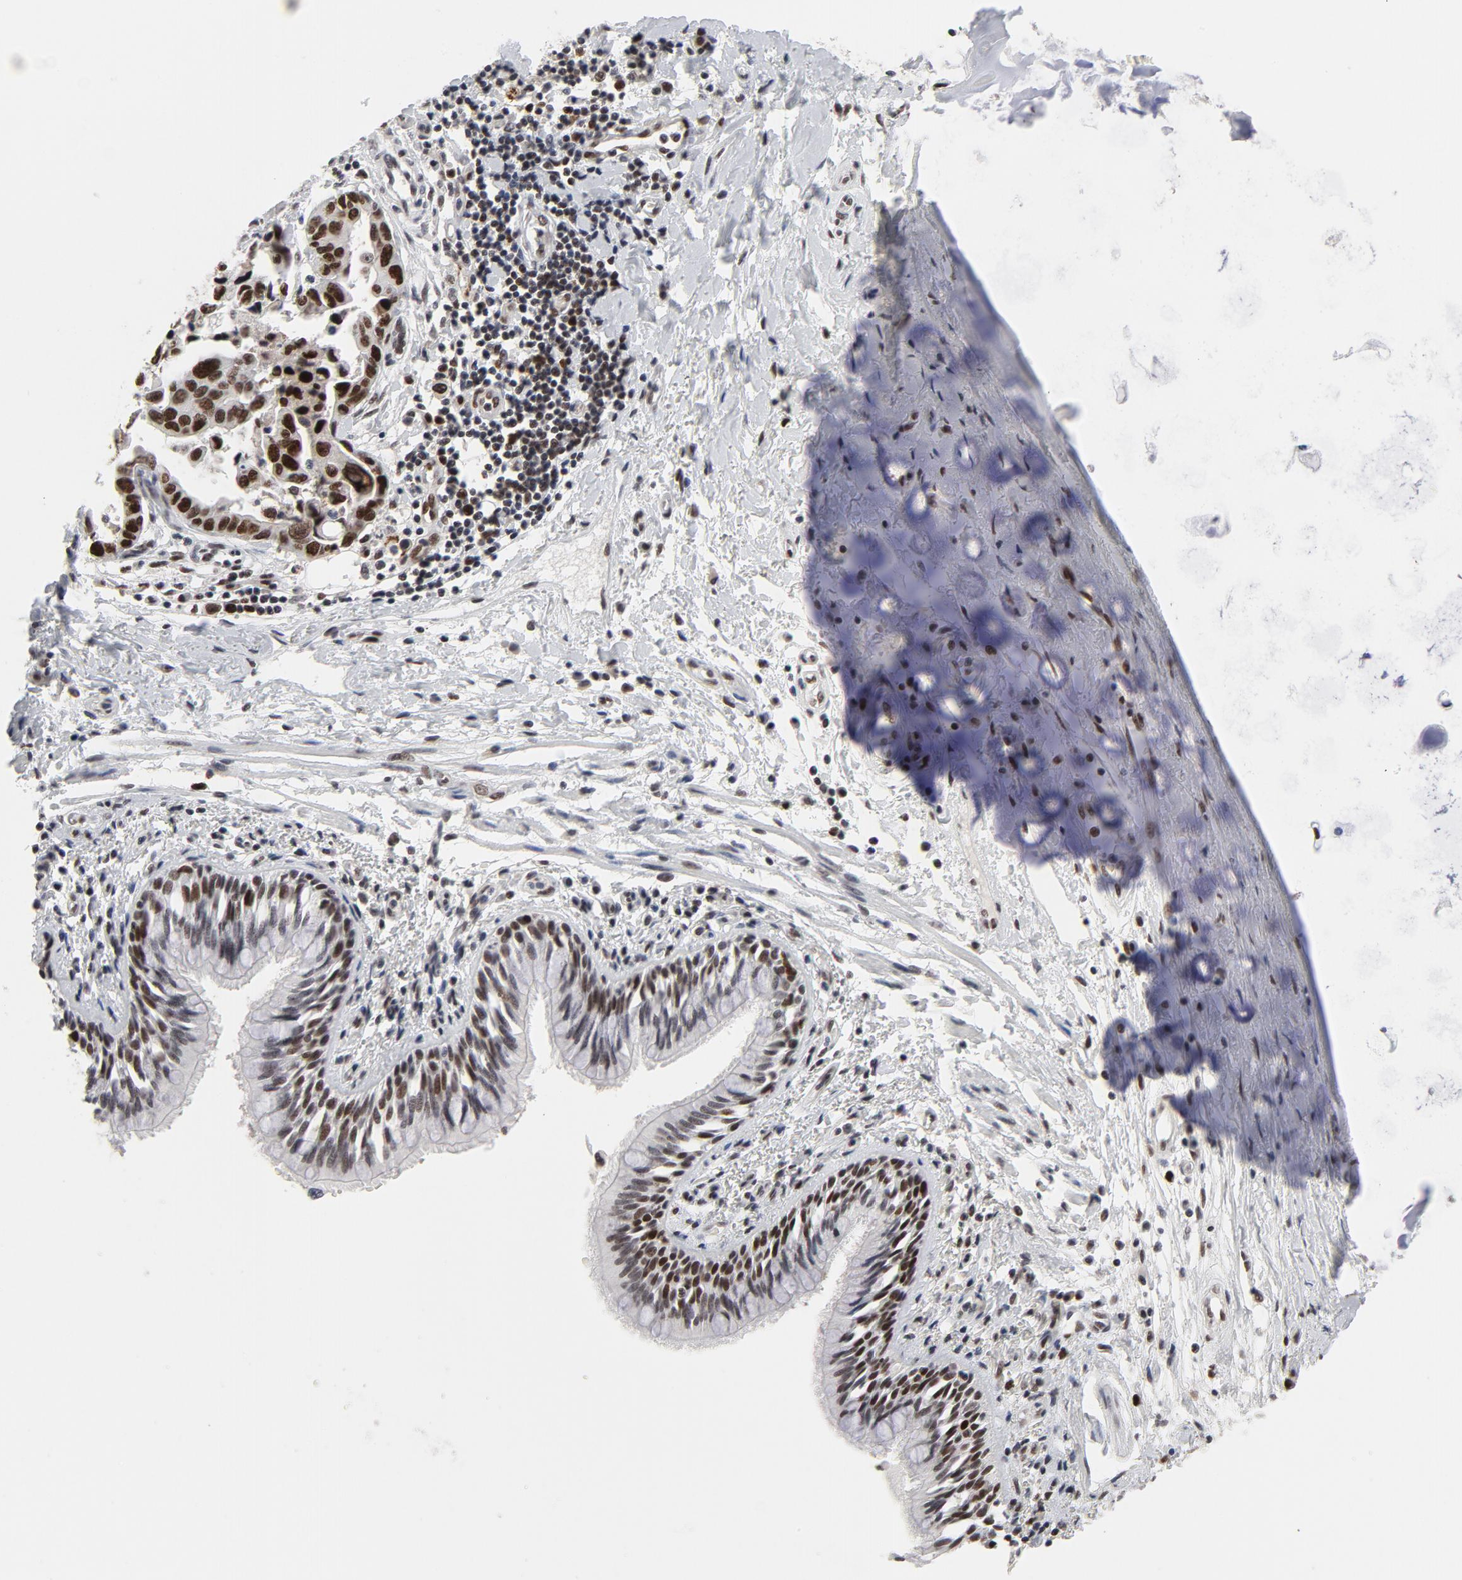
{"staining": {"intensity": "moderate", "quantity": "25%-75%", "location": "nuclear"}, "tissue": "lung cancer", "cell_type": "Tumor cells", "image_type": "cancer", "snomed": [{"axis": "morphology", "description": "Adenocarcinoma, NOS"}, {"axis": "topography", "description": "Lymph node"}, {"axis": "topography", "description": "Lung"}], "caption": "Protein expression by immunohistochemistry (IHC) demonstrates moderate nuclear expression in about 25%-75% of tumor cells in lung cancer (adenocarcinoma).", "gene": "RFC4", "patient": {"sex": "male", "age": 64}}